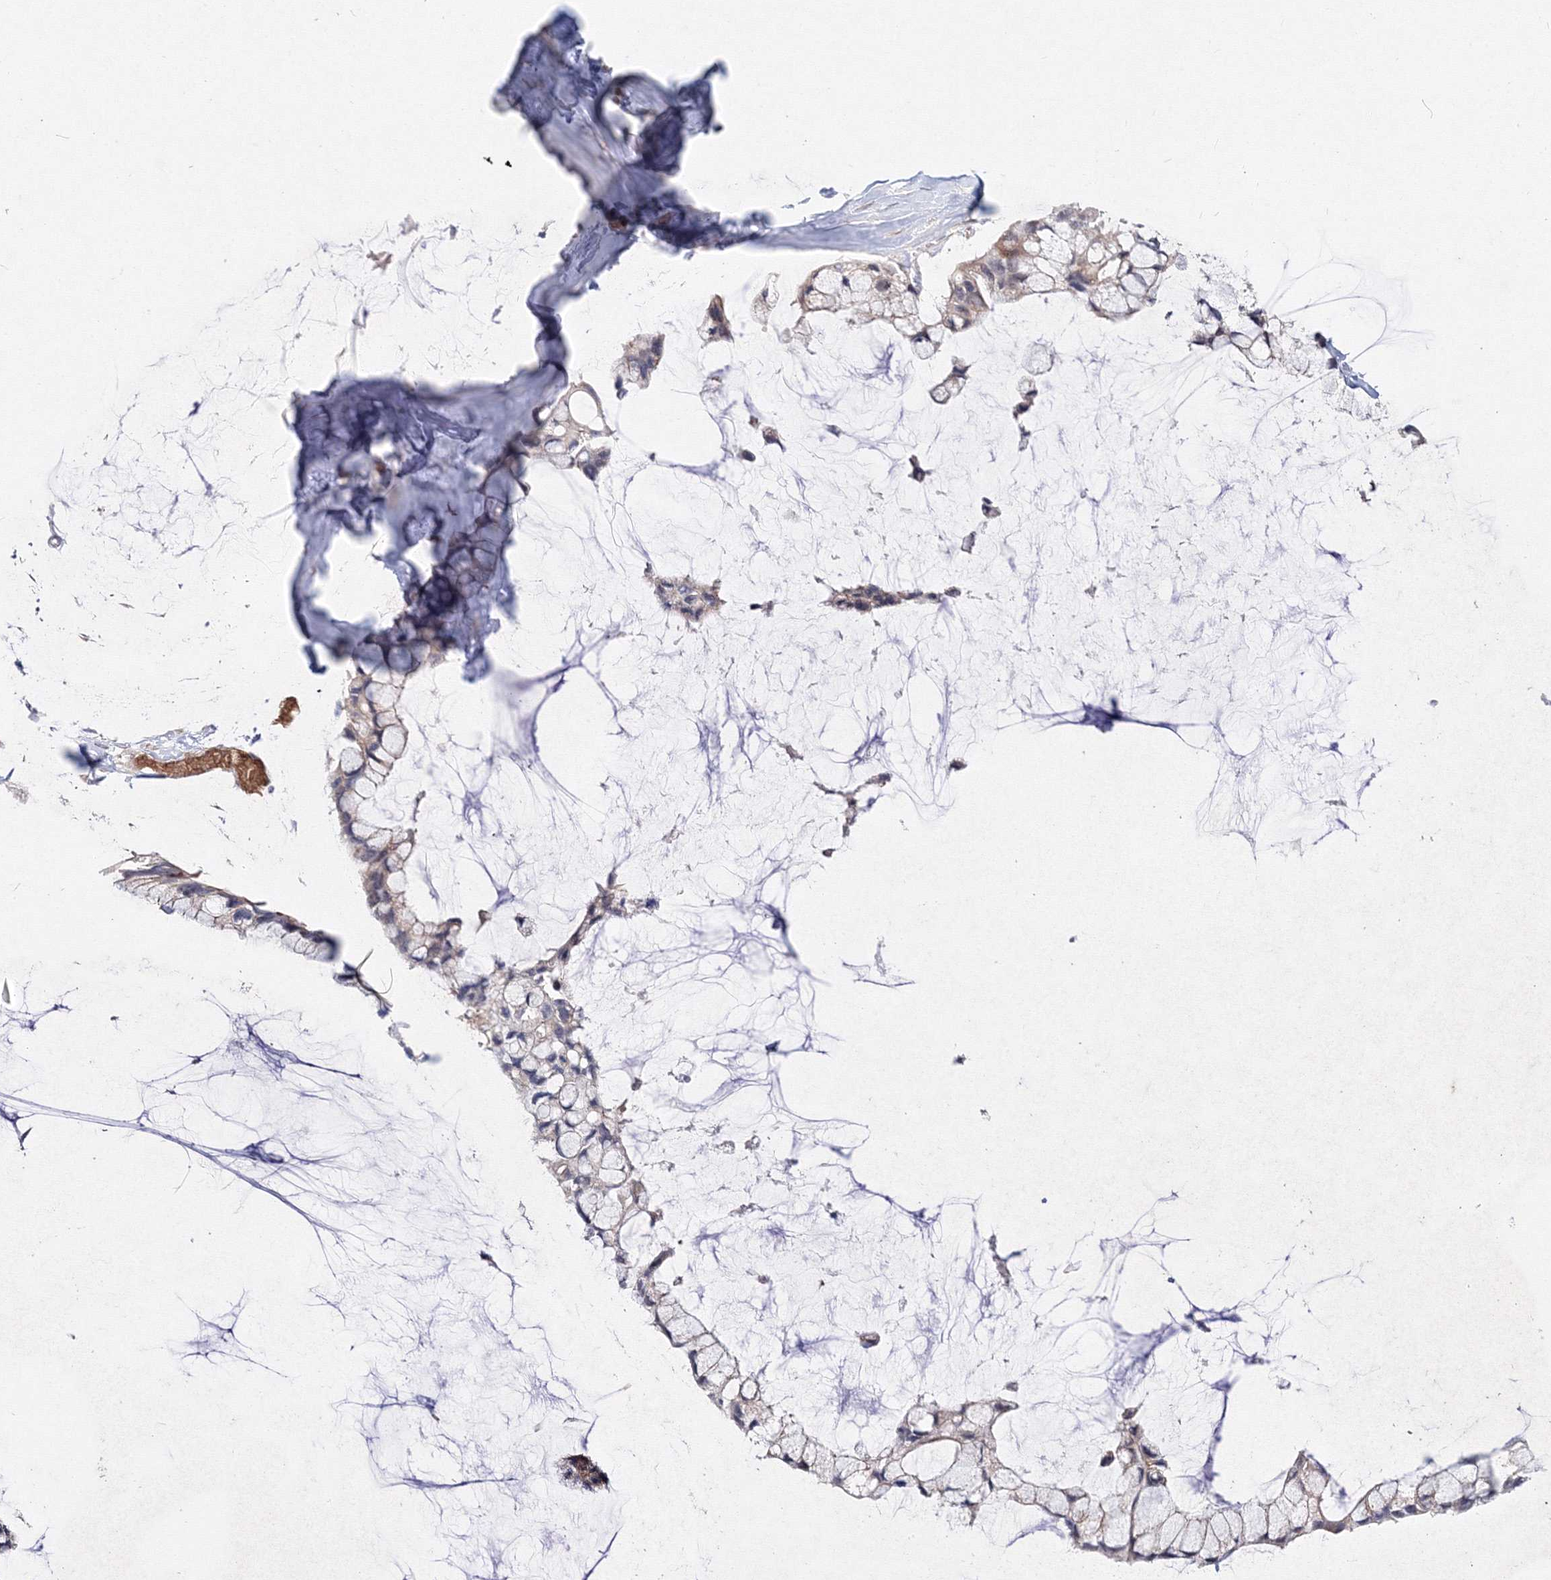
{"staining": {"intensity": "weak", "quantity": "25%-75%", "location": "cytoplasmic/membranous"}, "tissue": "ovarian cancer", "cell_type": "Tumor cells", "image_type": "cancer", "snomed": [{"axis": "morphology", "description": "Cystadenocarcinoma, mucinous, NOS"}, {"axis": "topography", "description": "Ovary"}], "caption": "Protein expression analysis of human ovarian cancer reveals weak cytoplasmic/membranous positivity in about 25%-75% of tumor cells. (DAB IHC with brightfield microscopy, high magnification).", "gene": "C11orf52", "patient": {"sex": "female", "age": 39}}